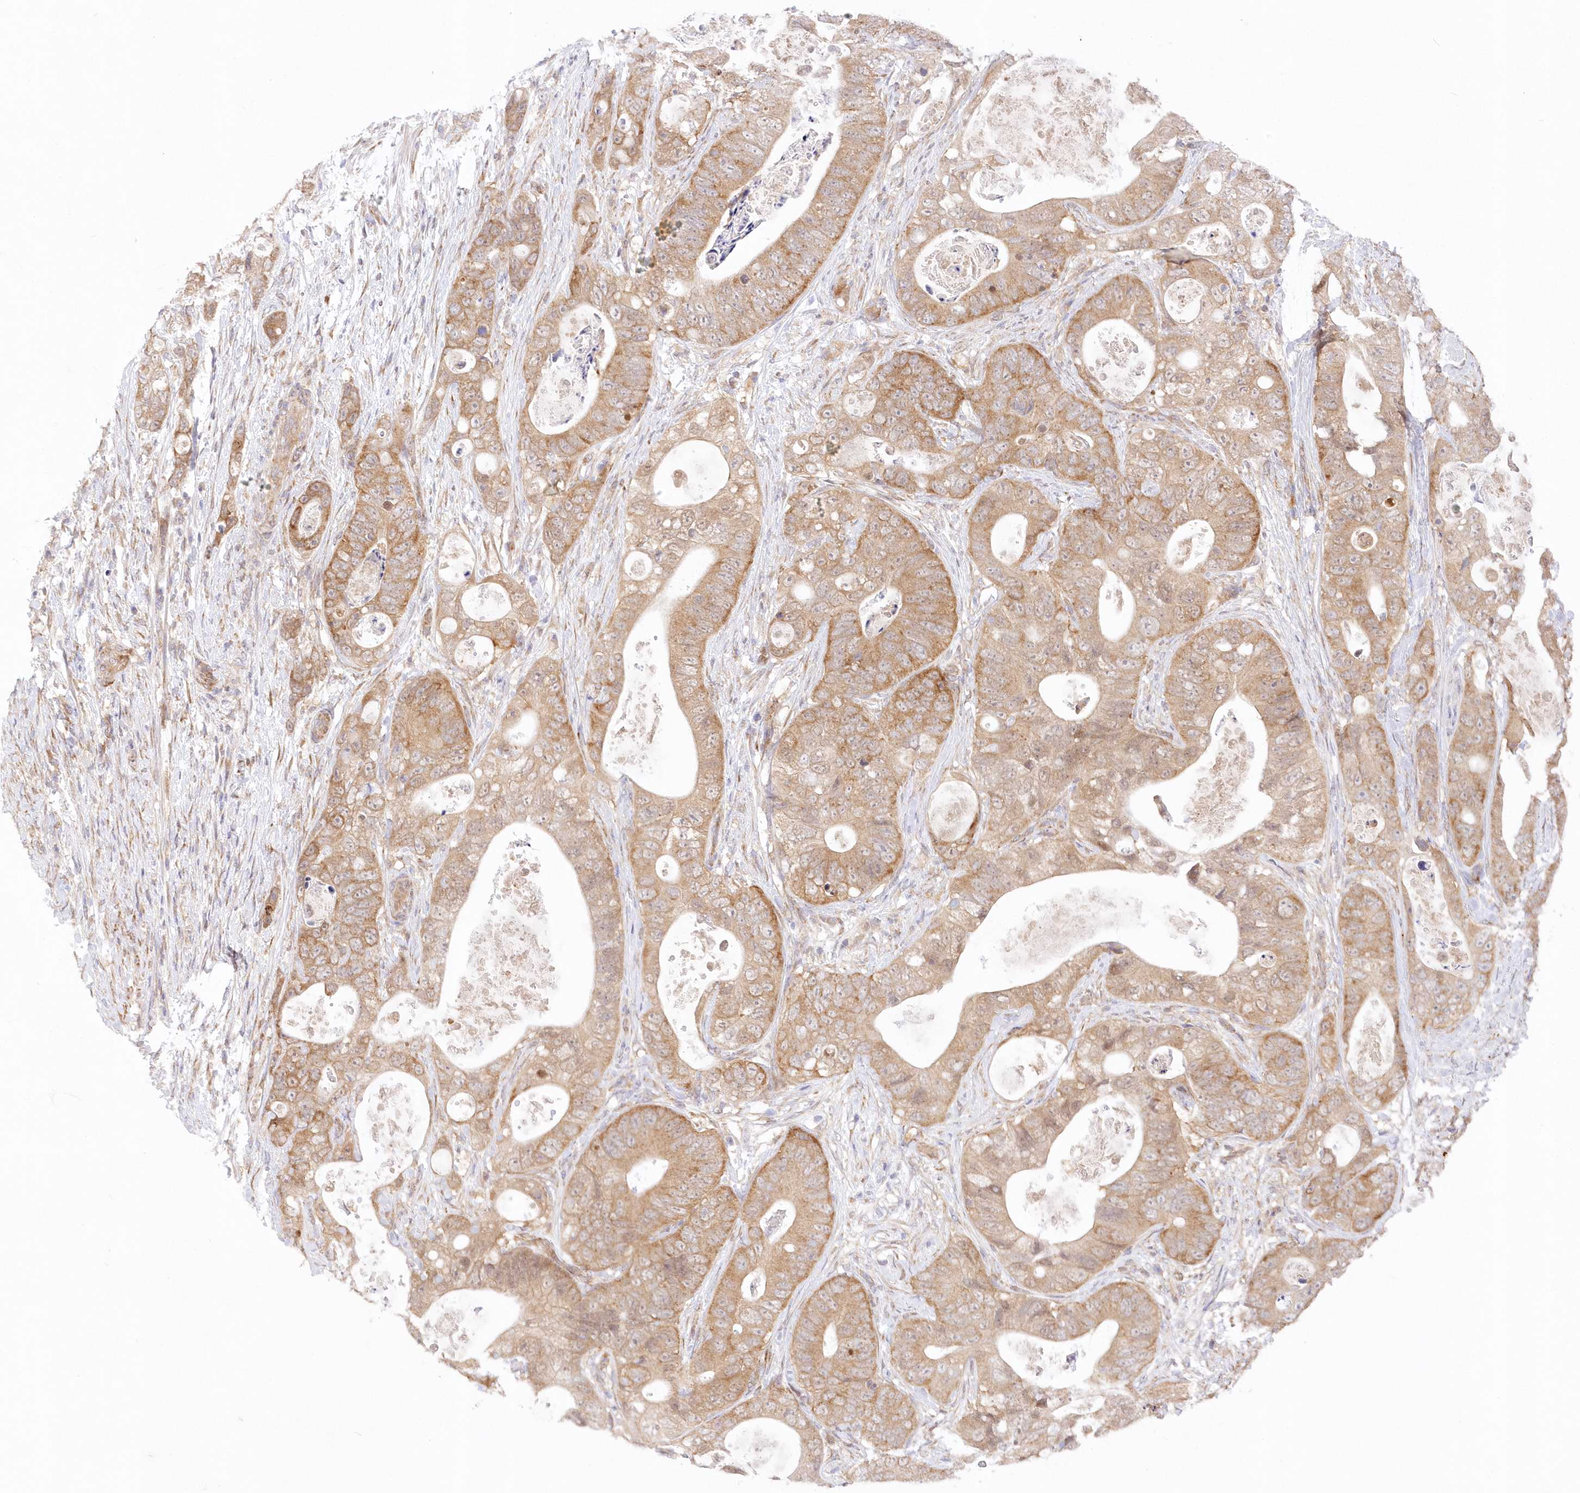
{"staining": {"intensity": "moderate", "quantity": ">75%", "location": "cytoplasmic/membranous"}, "tissue": "stomach cancer", "cell_type": "Tumor cells", "image_type": "cancer", "snomed": [{"axis": "morphology", "description": "Adenocarcinoma, NOS"}, {"axis": "topography", "description": "Stomach"}], "caption": "Protein expression analysis of human adenocarcinoma (stomach) reveals moderate cytoplasmic/membranous positivity in approximately >75% of tumor cells. (DAB = brown stain, brightfield microscopy at high magnification).", "gene": "RNPEP", "patient": {"sex": "female", "age": 89}}